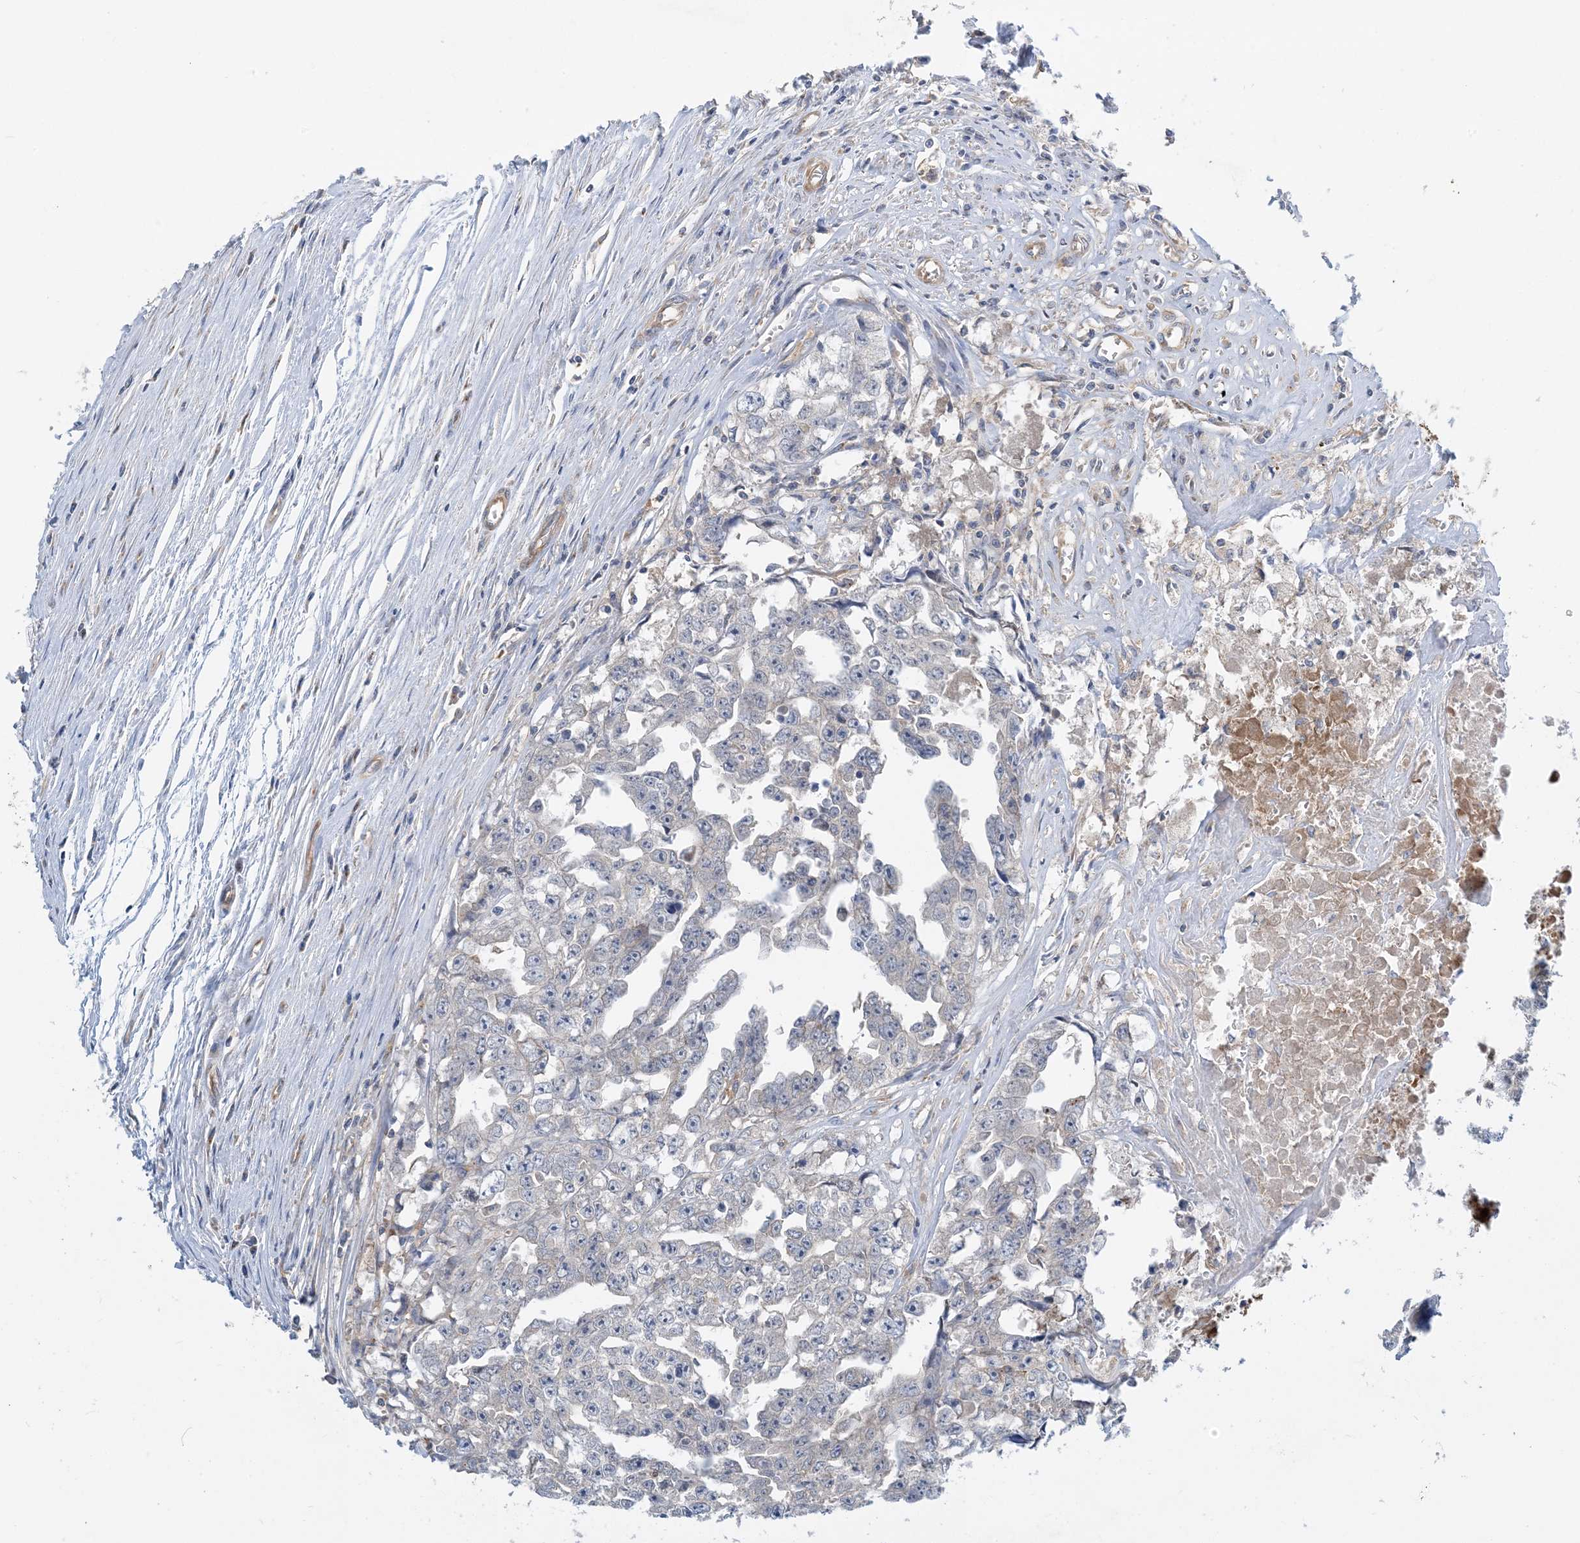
{"staining": {"intensity": "weak", "quantity": "25%-75%", "location": "cytoplasmic/membranous"}, "tissue": "testis cancer", "cell_type": "Tumor cells", "image_type": "cancer", "snomed": [{"axis": "morphology", "description": "Seminoma, NOS"}, {"axis": "morphology", "description": "Carcinoma, Embryonal, NOS"}, {"axis": "topography", "description": "Testis"}], "caption": "Human testis cancer stained with a protein marker displays weak staining in tumor cells.", "gene": "SIDT1", "patient": {"sex": "male", "age": 43}}